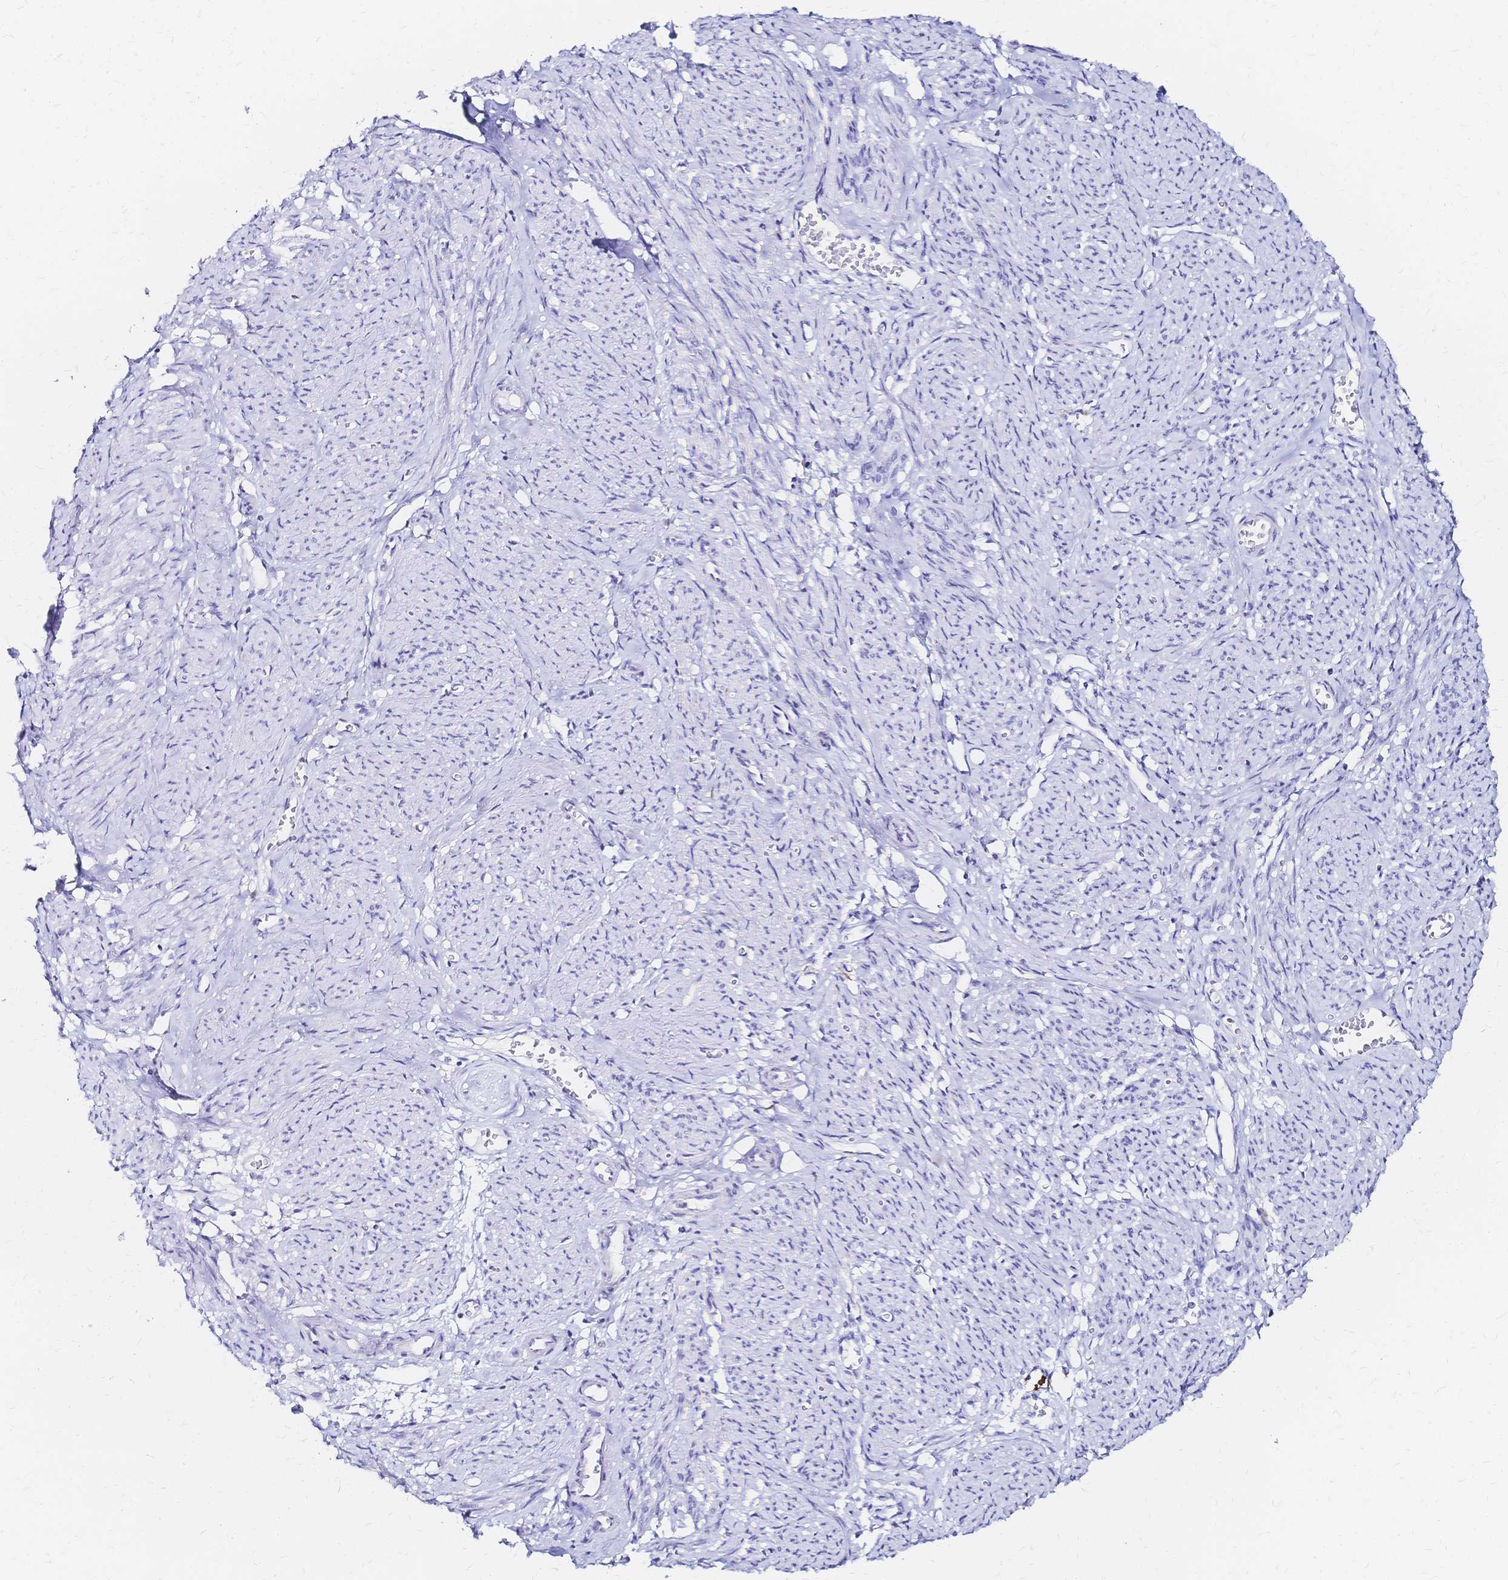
{"staining": {"intensity": "negative", "quantity": "none", "location": "none"}, "tissue": "smooth muscle", "cell_type": "Smooth muscle cells", "image_type": "normal", "snomed": [{"axis": "morphology", "description": "Normal tissue, NOS"}, {"axis": "topography", "description": "Smooth muscle"}], "caption": "DAB (3,3'-diaminobenzidine) immunohistochemical staining of normal smooth muscle displays no significant positivity in smooth muscle cells. (DAB immunohistochemistry (IHC) visualized using brightfield microscopy, high magnification).", "gene": "SLC5A1", "patient": {"sex": "female", "age": 65}}